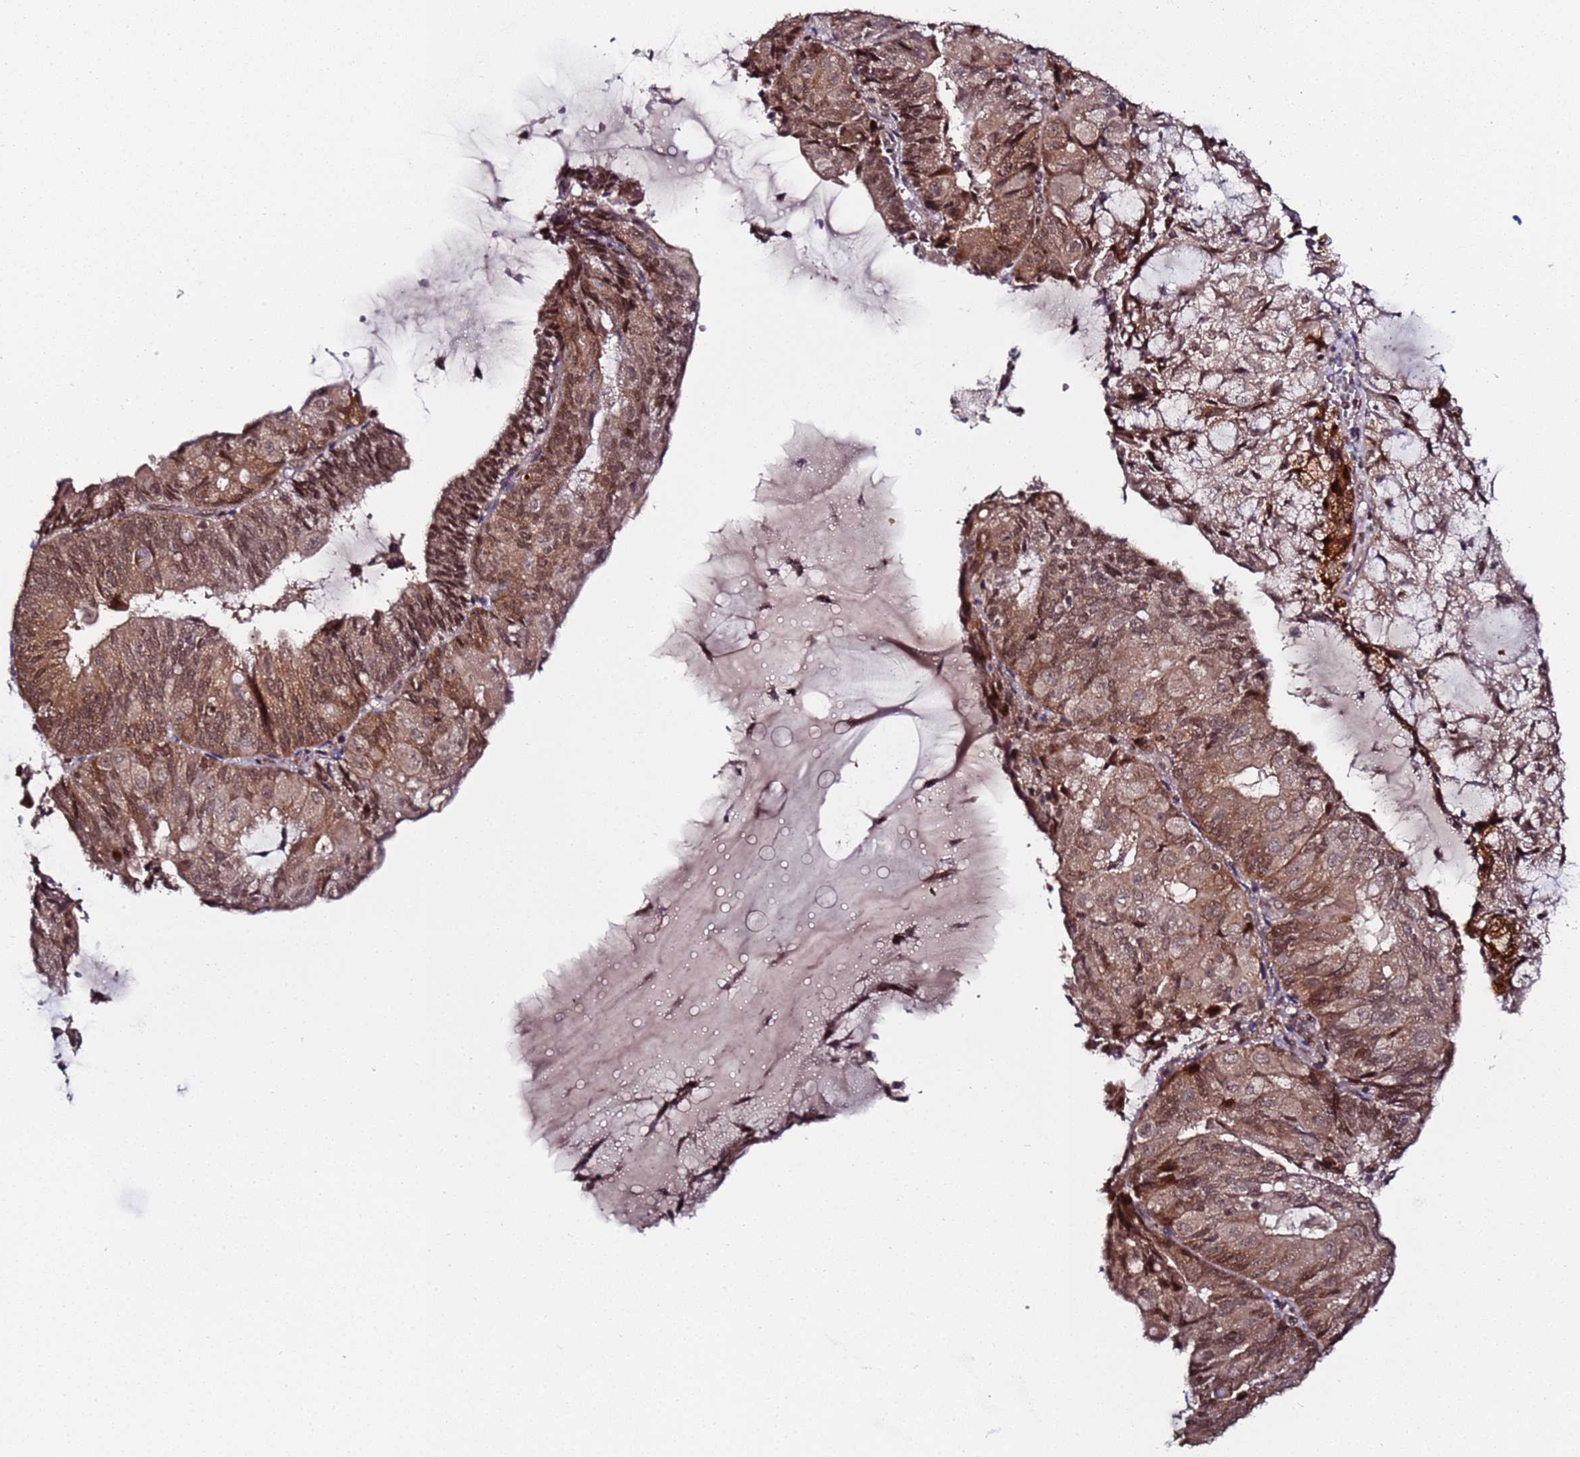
{"staining": {"intensity": "weak", "quantity": ">75%", "location": "cytoplasmic/membranous,nuclear"}, "tissue": "endometrial cancer", "cell_type": "Tumor cells", "image_type": "cancer", "snomed": [{"axis": "morphology", "description": "Adenocarcinoma, NOS"}, {"axis": "topography", "description": "Endometrium"}], "caption": "This micrograph exhibits IHC staining of endometrial cancer (adenocarcinoma), with low weak cytoplasmic/membranous and nuclear positivity in approximately >75% of tumor cells.", "gene": "PPM1H", "patient": {"sex": "female", "age": 81}}